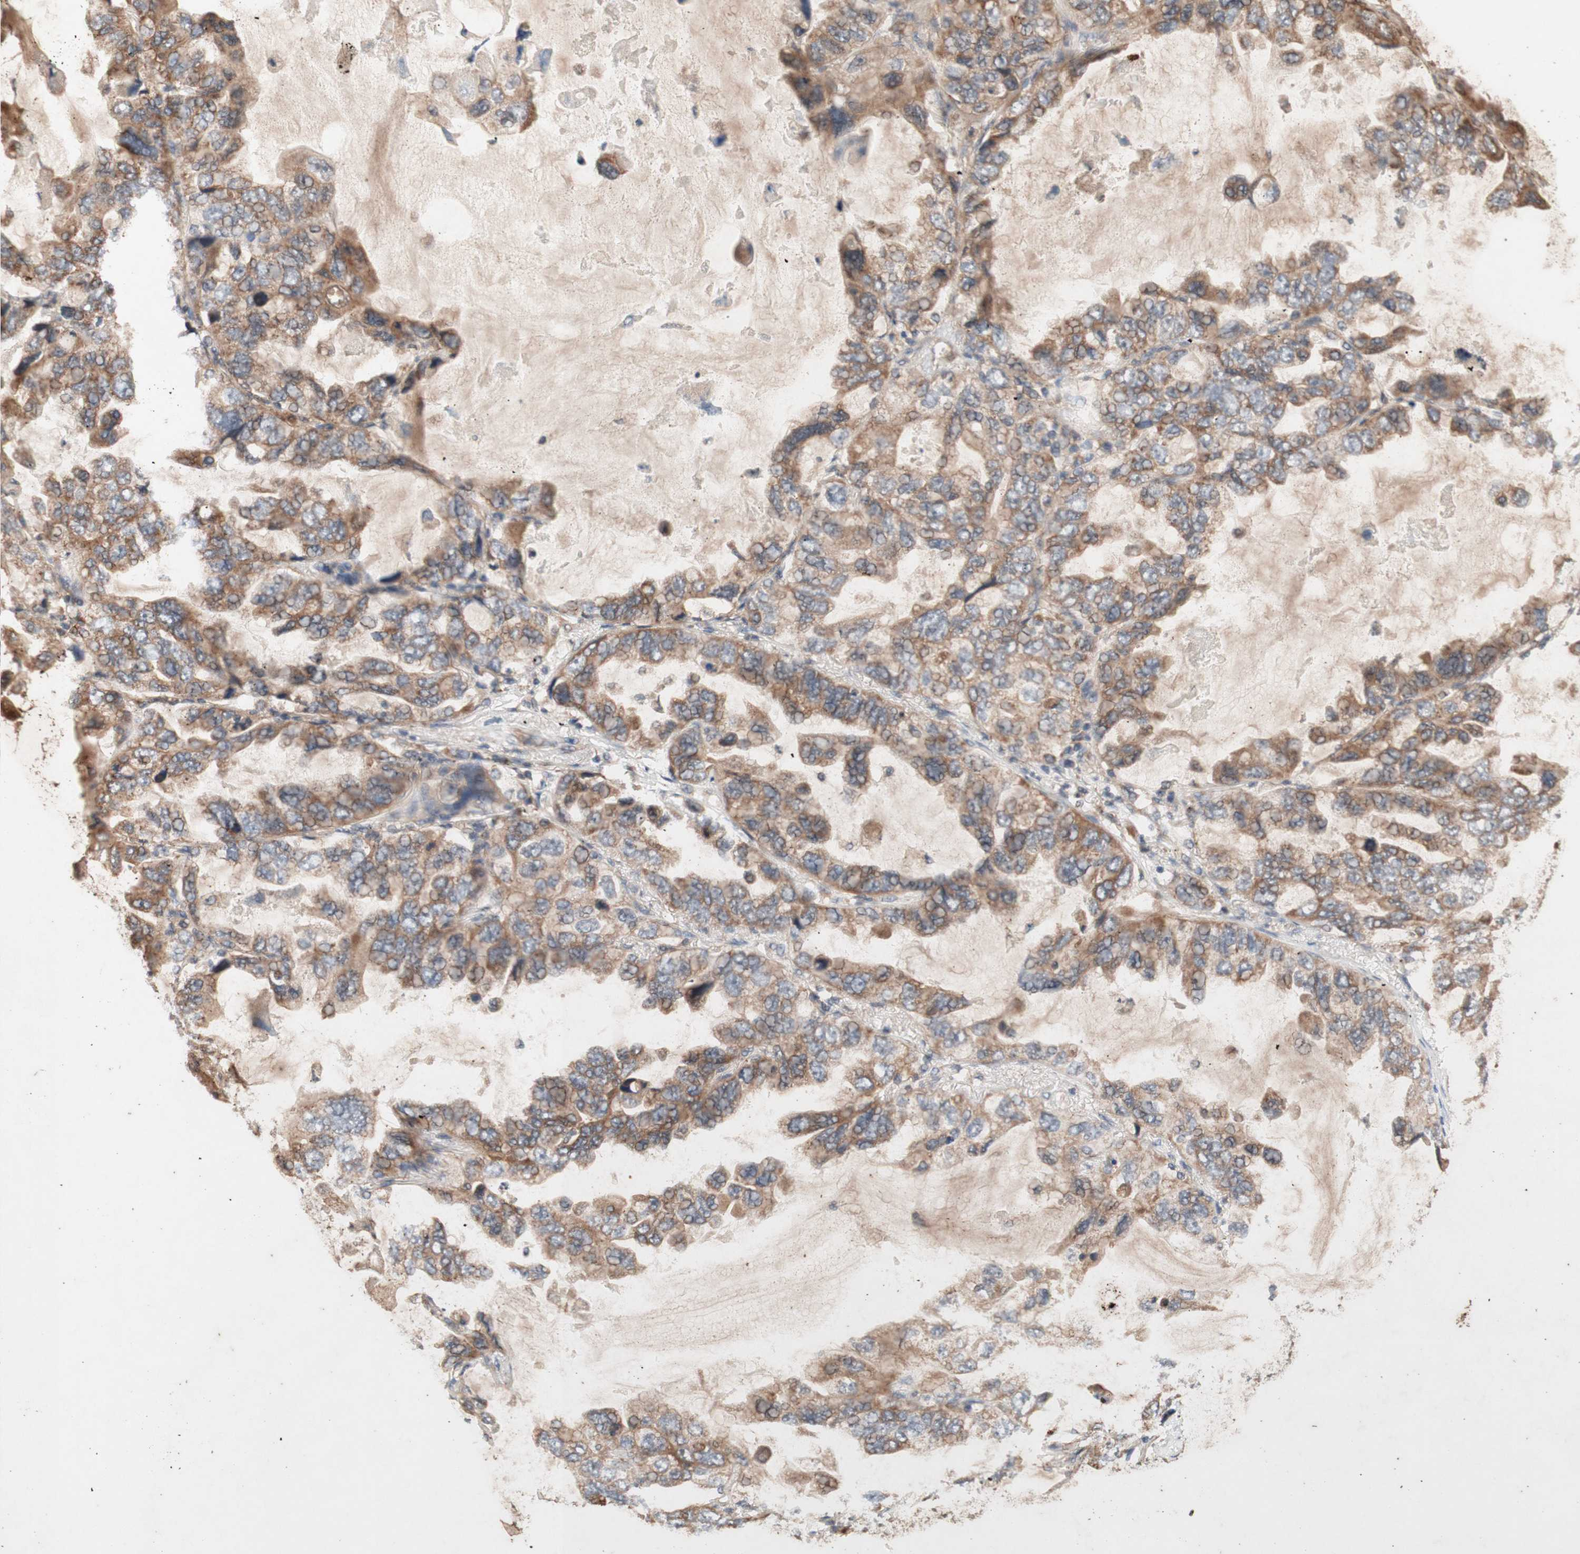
{"staining": {"intensity": "moderate", "quantity": ">75%", "location": "cytoplasmic/membranous"}, "tissue": "lung cancer", "cell_type": "Tumor cells", "image_type": "cancer", "snomed": [{"axis": "morphology", "description": "Squamous cell carcinoma, NOS"}, {"axis": "topography", "description": "Lung"}], "caption": "This is an image of IHC staining of lung cancer, which shows moderate expression in the cytoplasmic/membranous of tumor cells.", "gene": "DDOST", "patient": {"sex": "female", "age": 73}}